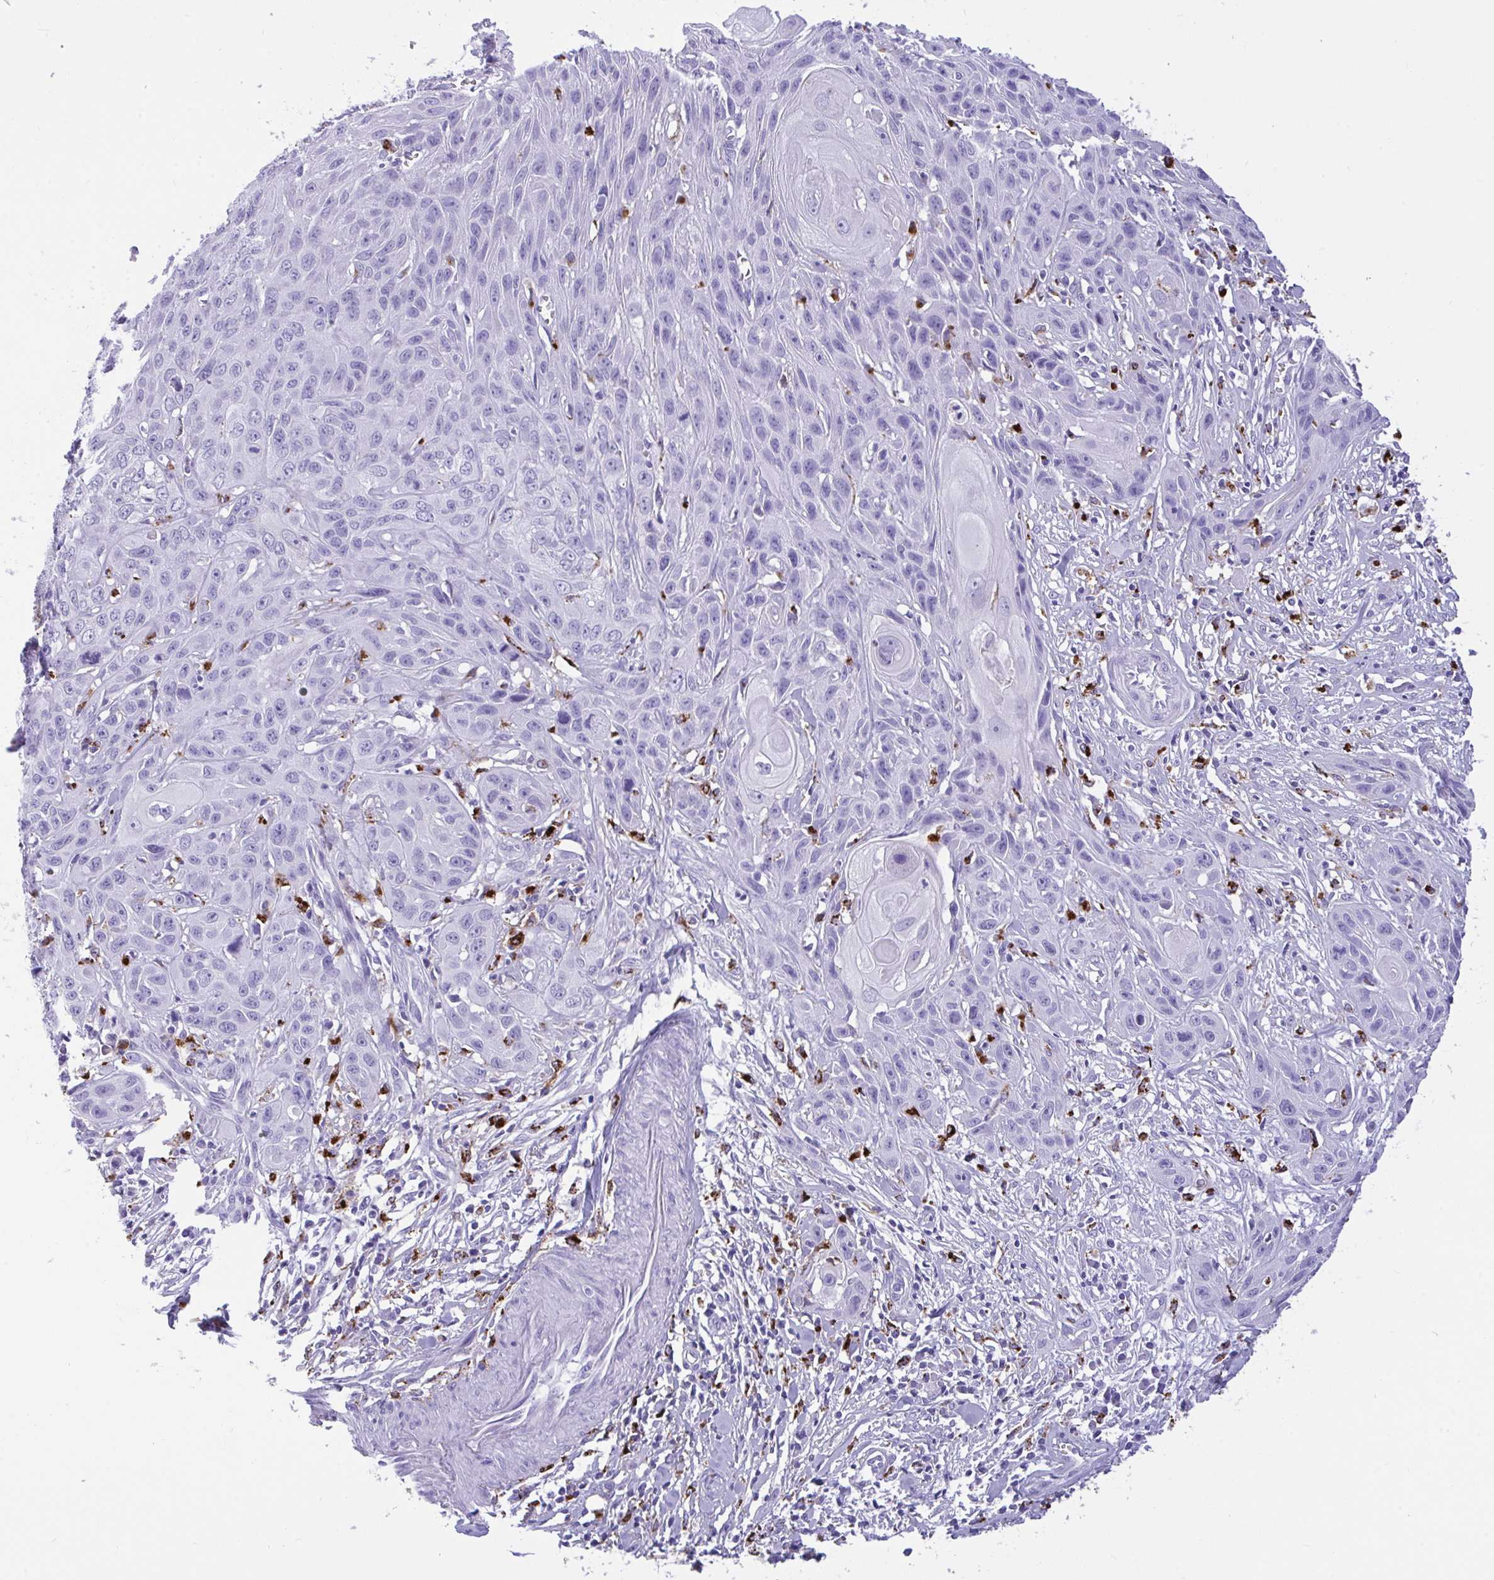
{"staining": {"intensity": "negative", "quantity": "none", "location": "none"}, "tissue": "skin cancer", "cell_type": "Tumor cells", "image_type": "cancer", "snomed": [{"axis": "morphology", "description": "Squamous cell carcinoma, NOS"}, {"axis": "topography", "description": "Skin"}, {"axis": "topography", "description": "Vulva"}], "caption": "Immunohistochemical staining of human squamous cell carcinoma (skin) reveals no significant expression in tumor cells.", "gene": "CPVL", "patient": {"sex": "female", "age": 83}}